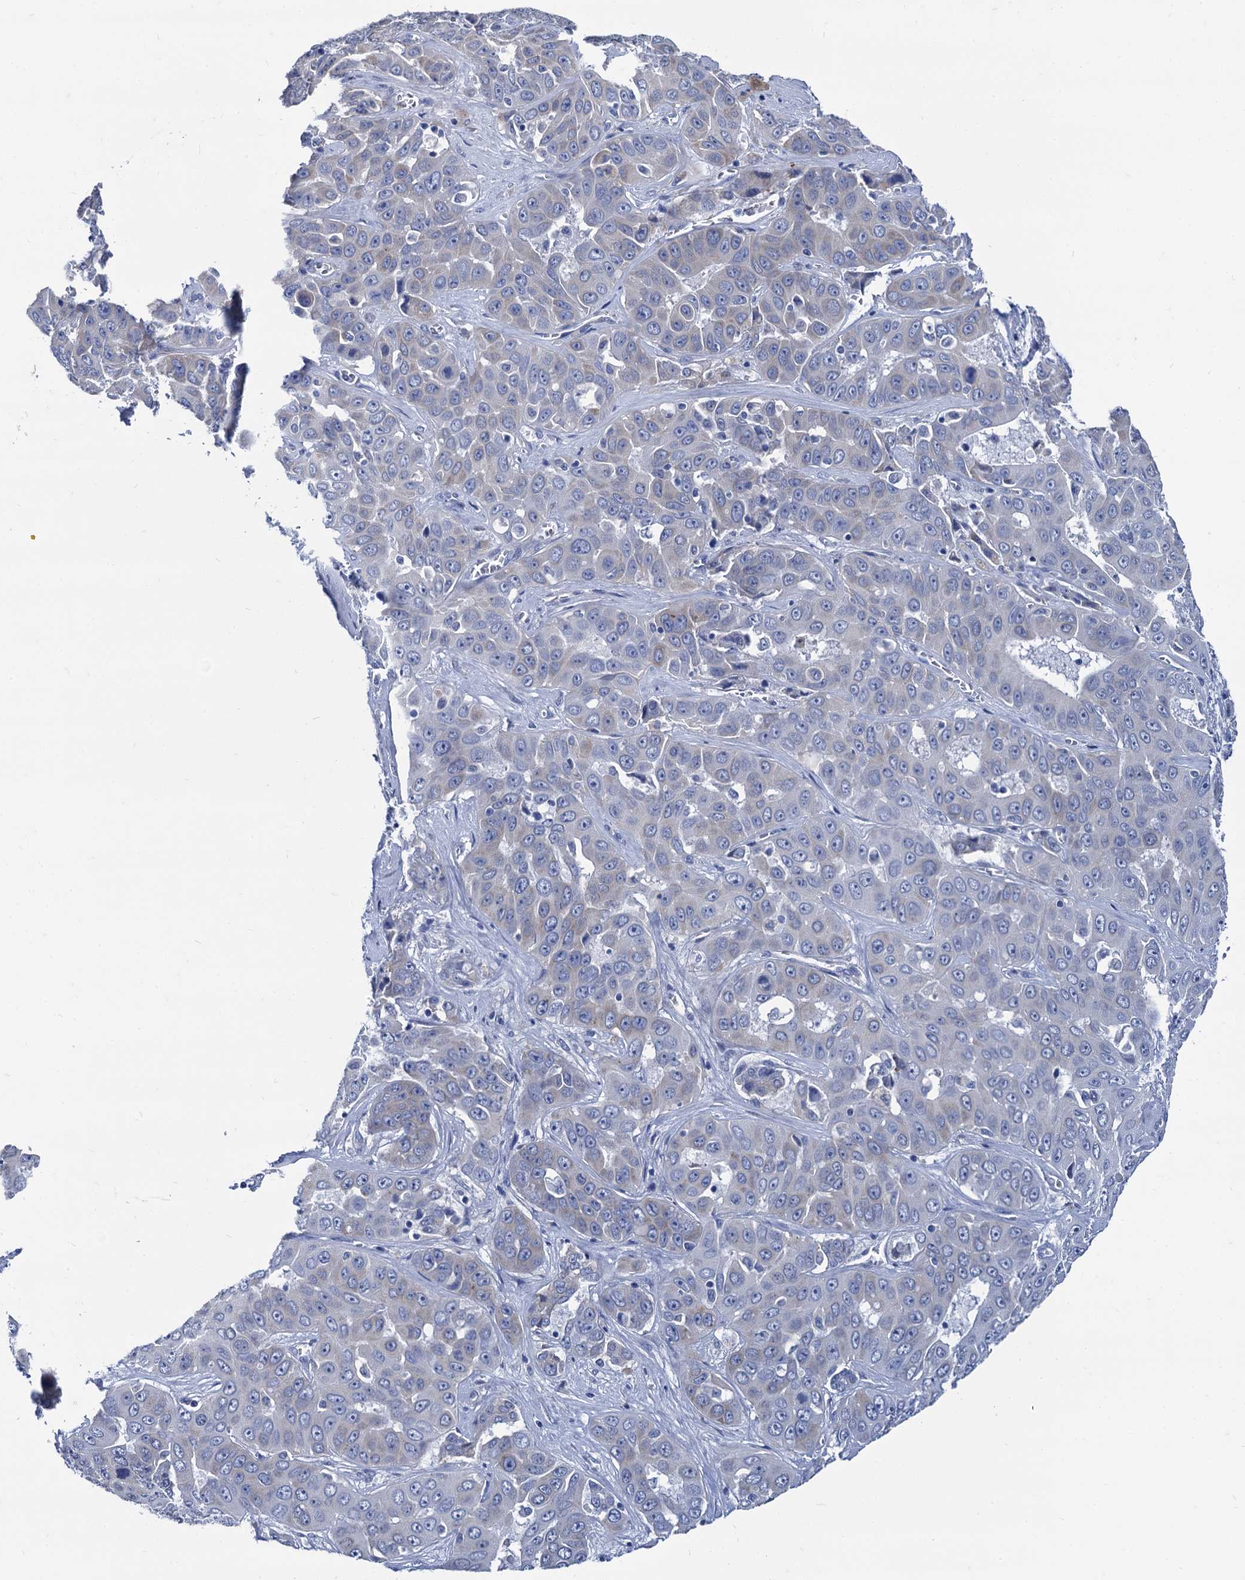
{"staining": {"intensity": "negative", "quantity": "none", "location": "none"}, "tissue": "liver cancer", "cell_type": "Tumor cells", "image_type": "cancer", "snomed": [{"axis": "morphology", "description": "Cholangiocarcinoma"}, {"axis": "topography", "description": "Liver"}], "caption": "Immunohistochemistry (IHC) micrograph of neoplastic tissue: human liver cancer (cholangiocarcinoma) stained with DAB (3,3'-diaminobenzidine) shows no significant protein positivity in tumor cells. The staining is performed using DAB brown chromogen with nuclei counter-stained in using hematoxylin.", "gene": "FOXR2", "patient": {"sex": "female", "age": 52}}